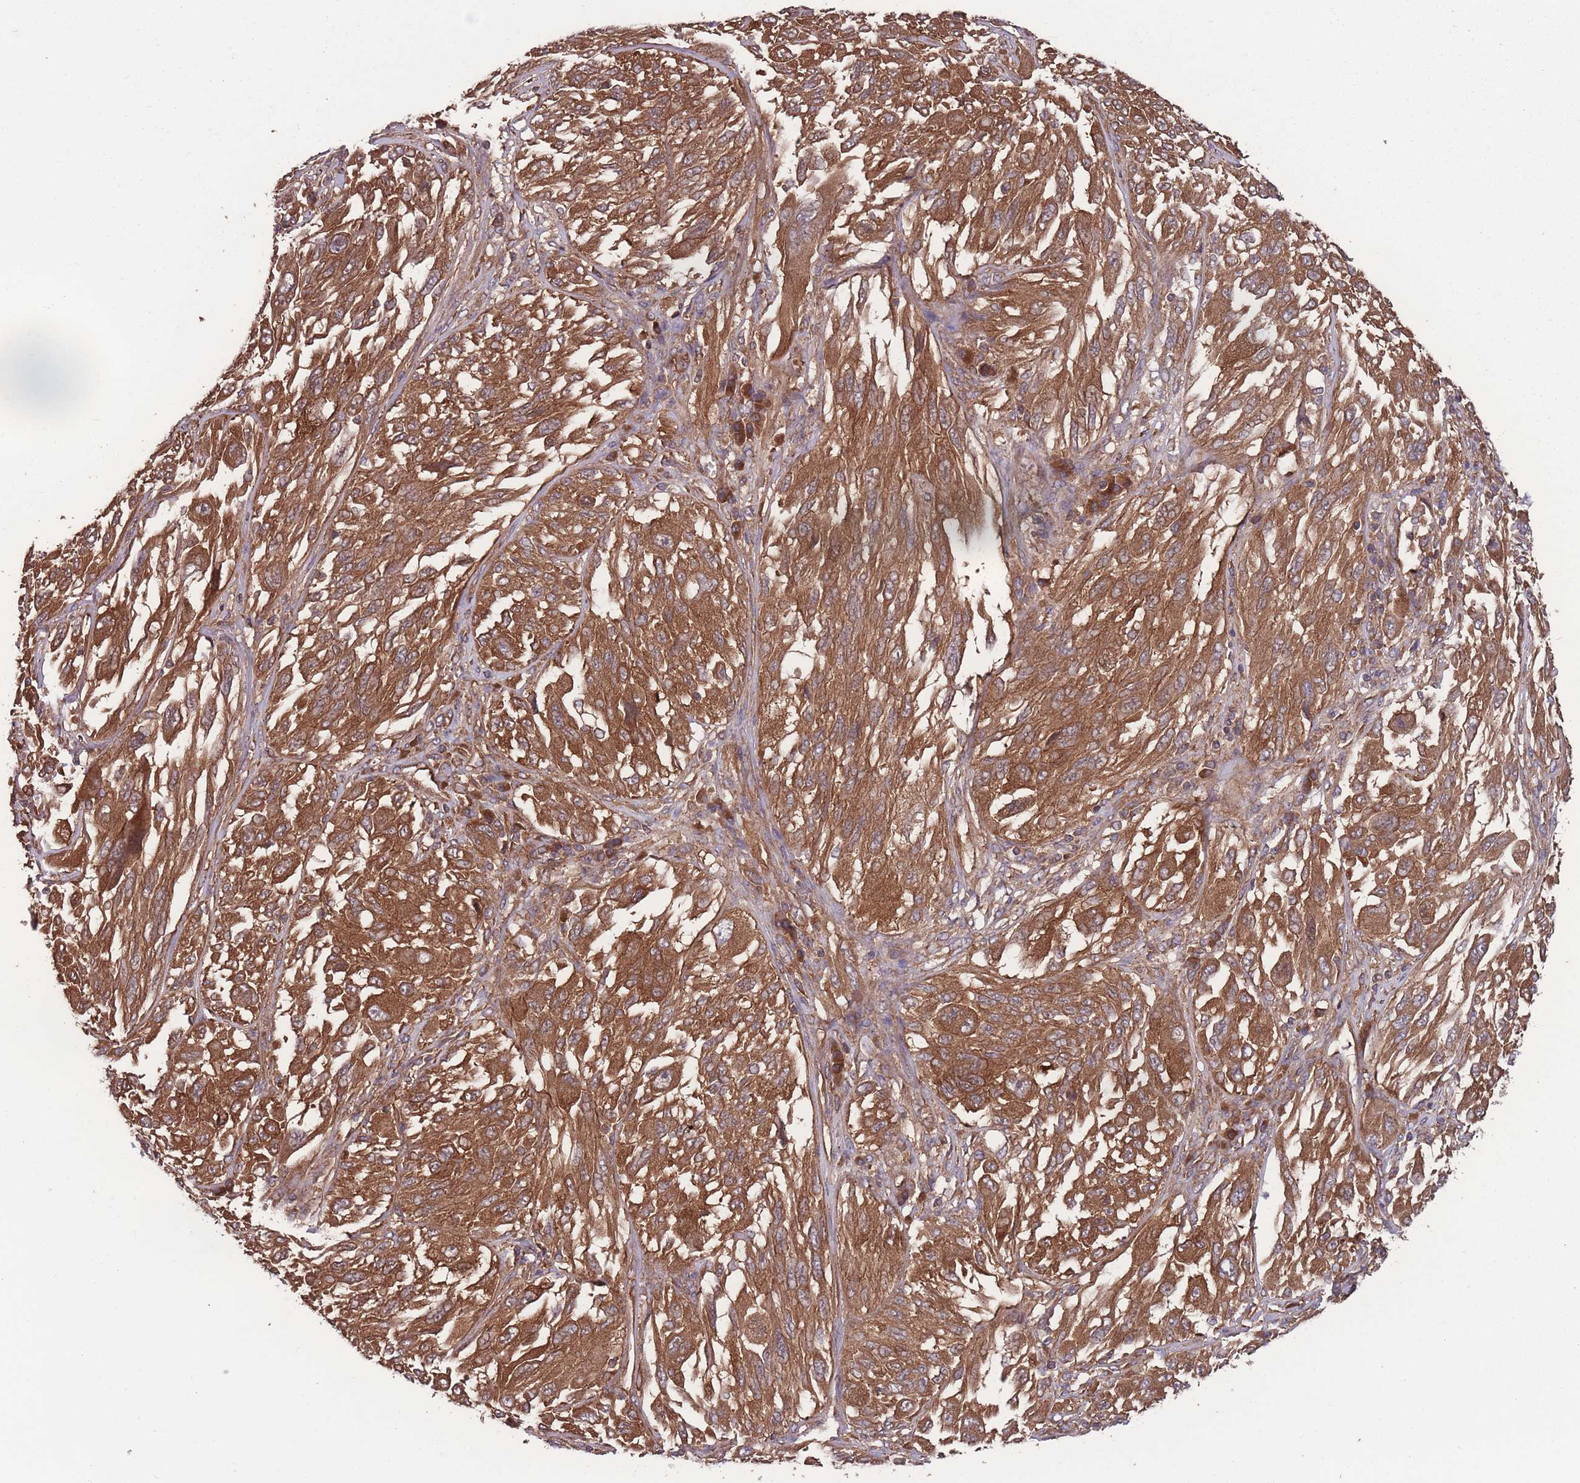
{"staining": {"intensity": "strong", "quantity": ">75%", "location": "cytoplasmic/membranous"}, "tissue": "melanoma", "cell_type": "Tumor cells", "image_type": "cancer", "snomed": [{"axis": "morphology", "description": "Malignant melanoma, NOS"}, {"axis": "topography", "description": "Skin"}], "caption": "Melanoma stained with immunohistochemistry reveals strong cytoplasmic/membranous expression in approximately >75% of tumor cells.", "gene": "ZPR1", "patient": {"sex": "female", "age": 91}}